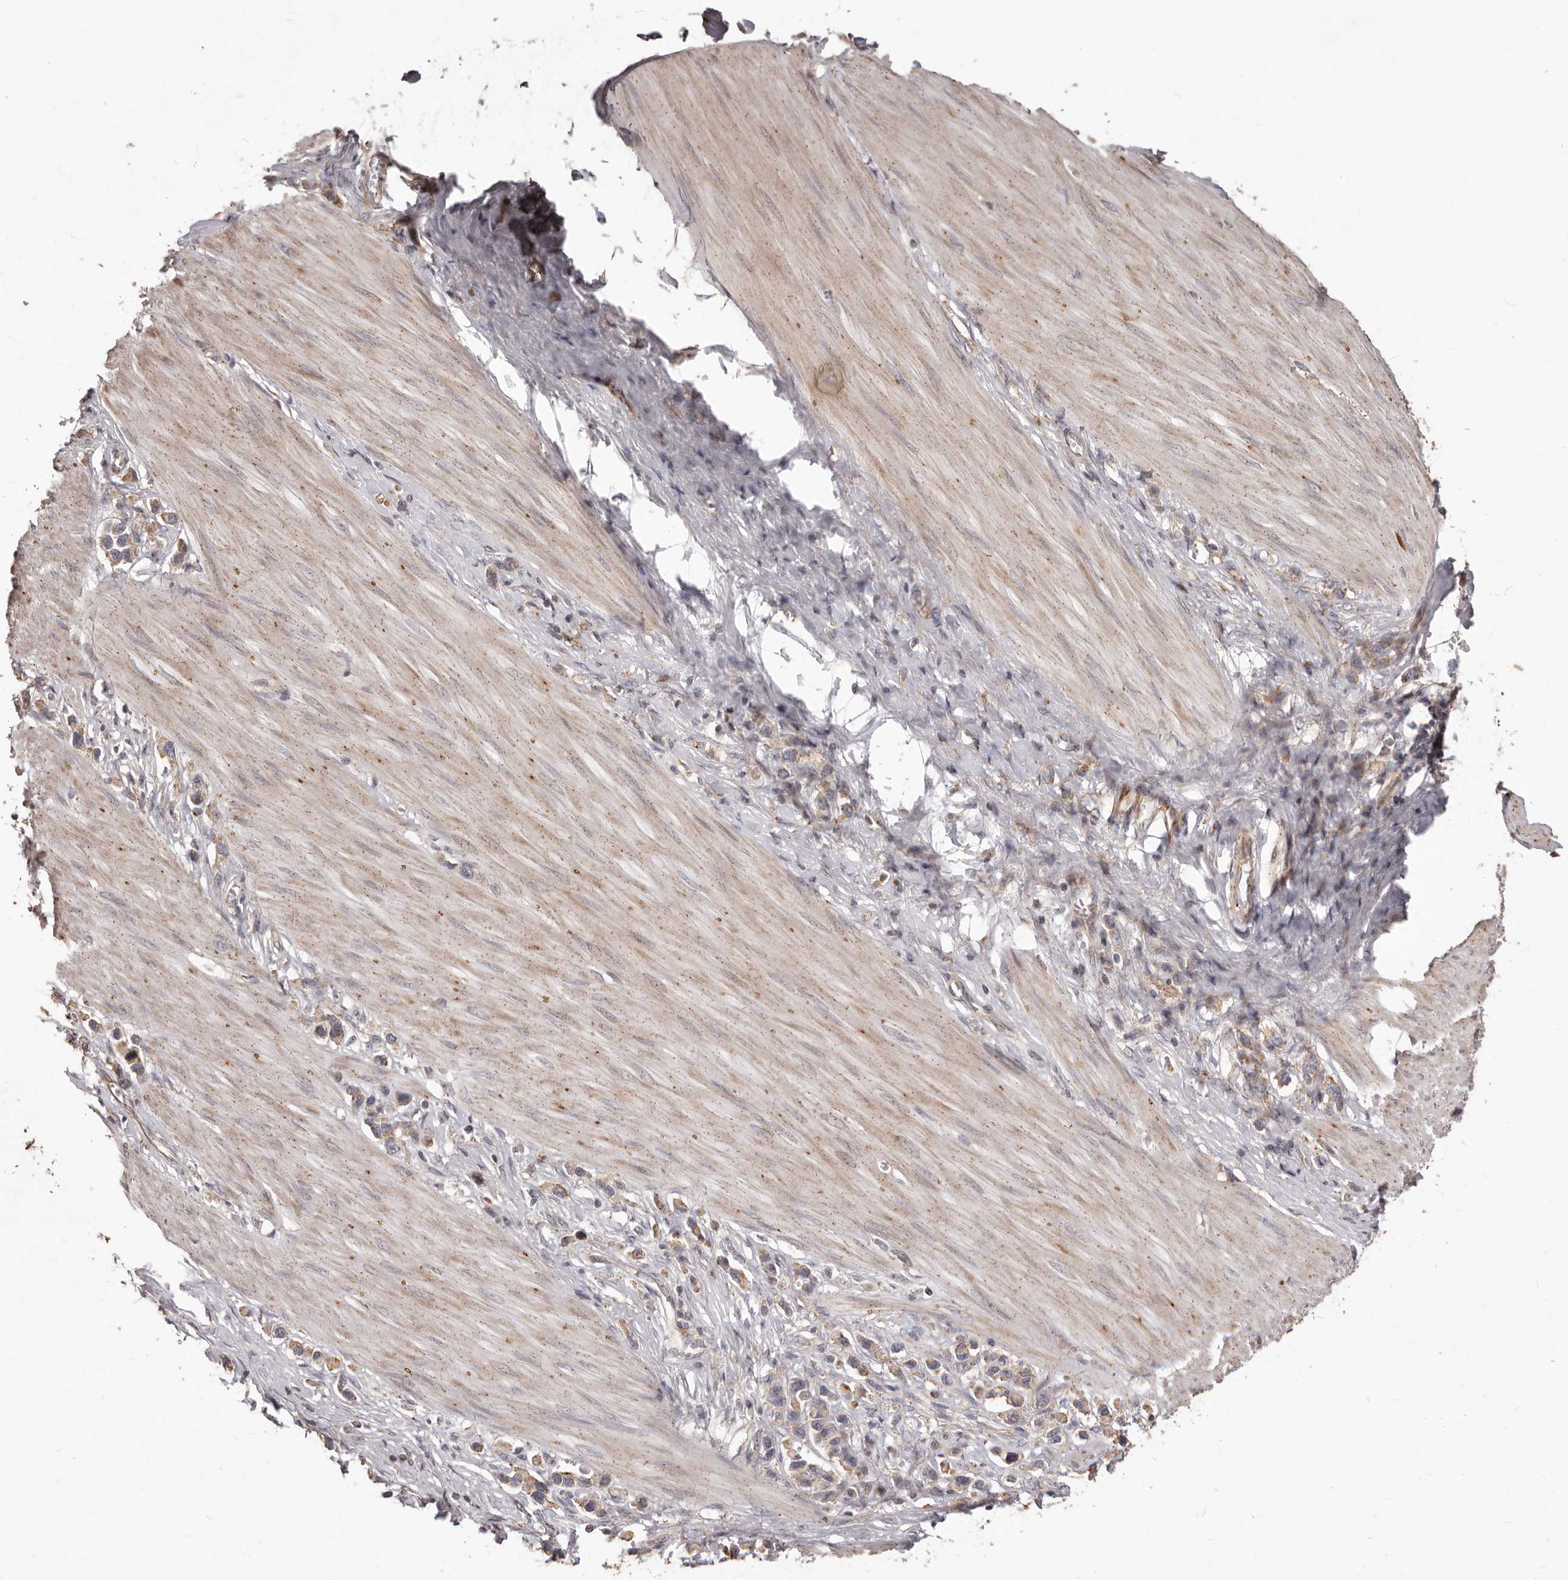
{"staining": {"intensity": "weak", "quantity": ">75%", "location": "cytoplasmic/membranous"}, "tissue": "stomach cancer", "cell_type": "Tumor cells", "image_type": "cancer", "snomed": [{"axis": "morphology", "description": "Adenocarcinoma, NOS"}, {"axis": "topography", "description": "Stomach"}], "caption": "High-magnification brightfield microscopy of stomach adenocarcinoma stained with DAB (3,3'-diaminobenzidine) (brown) and counterstained with hematoxylin (blue). tumor cells exhibit weak cytoplasmic/membranous positivity is seen in about>75% of cells. The protein of interest is shown in brown color, while the nuclei are stained blue.", "gene": "MTO1", "patient": {"sex": "female", "age": 65}}